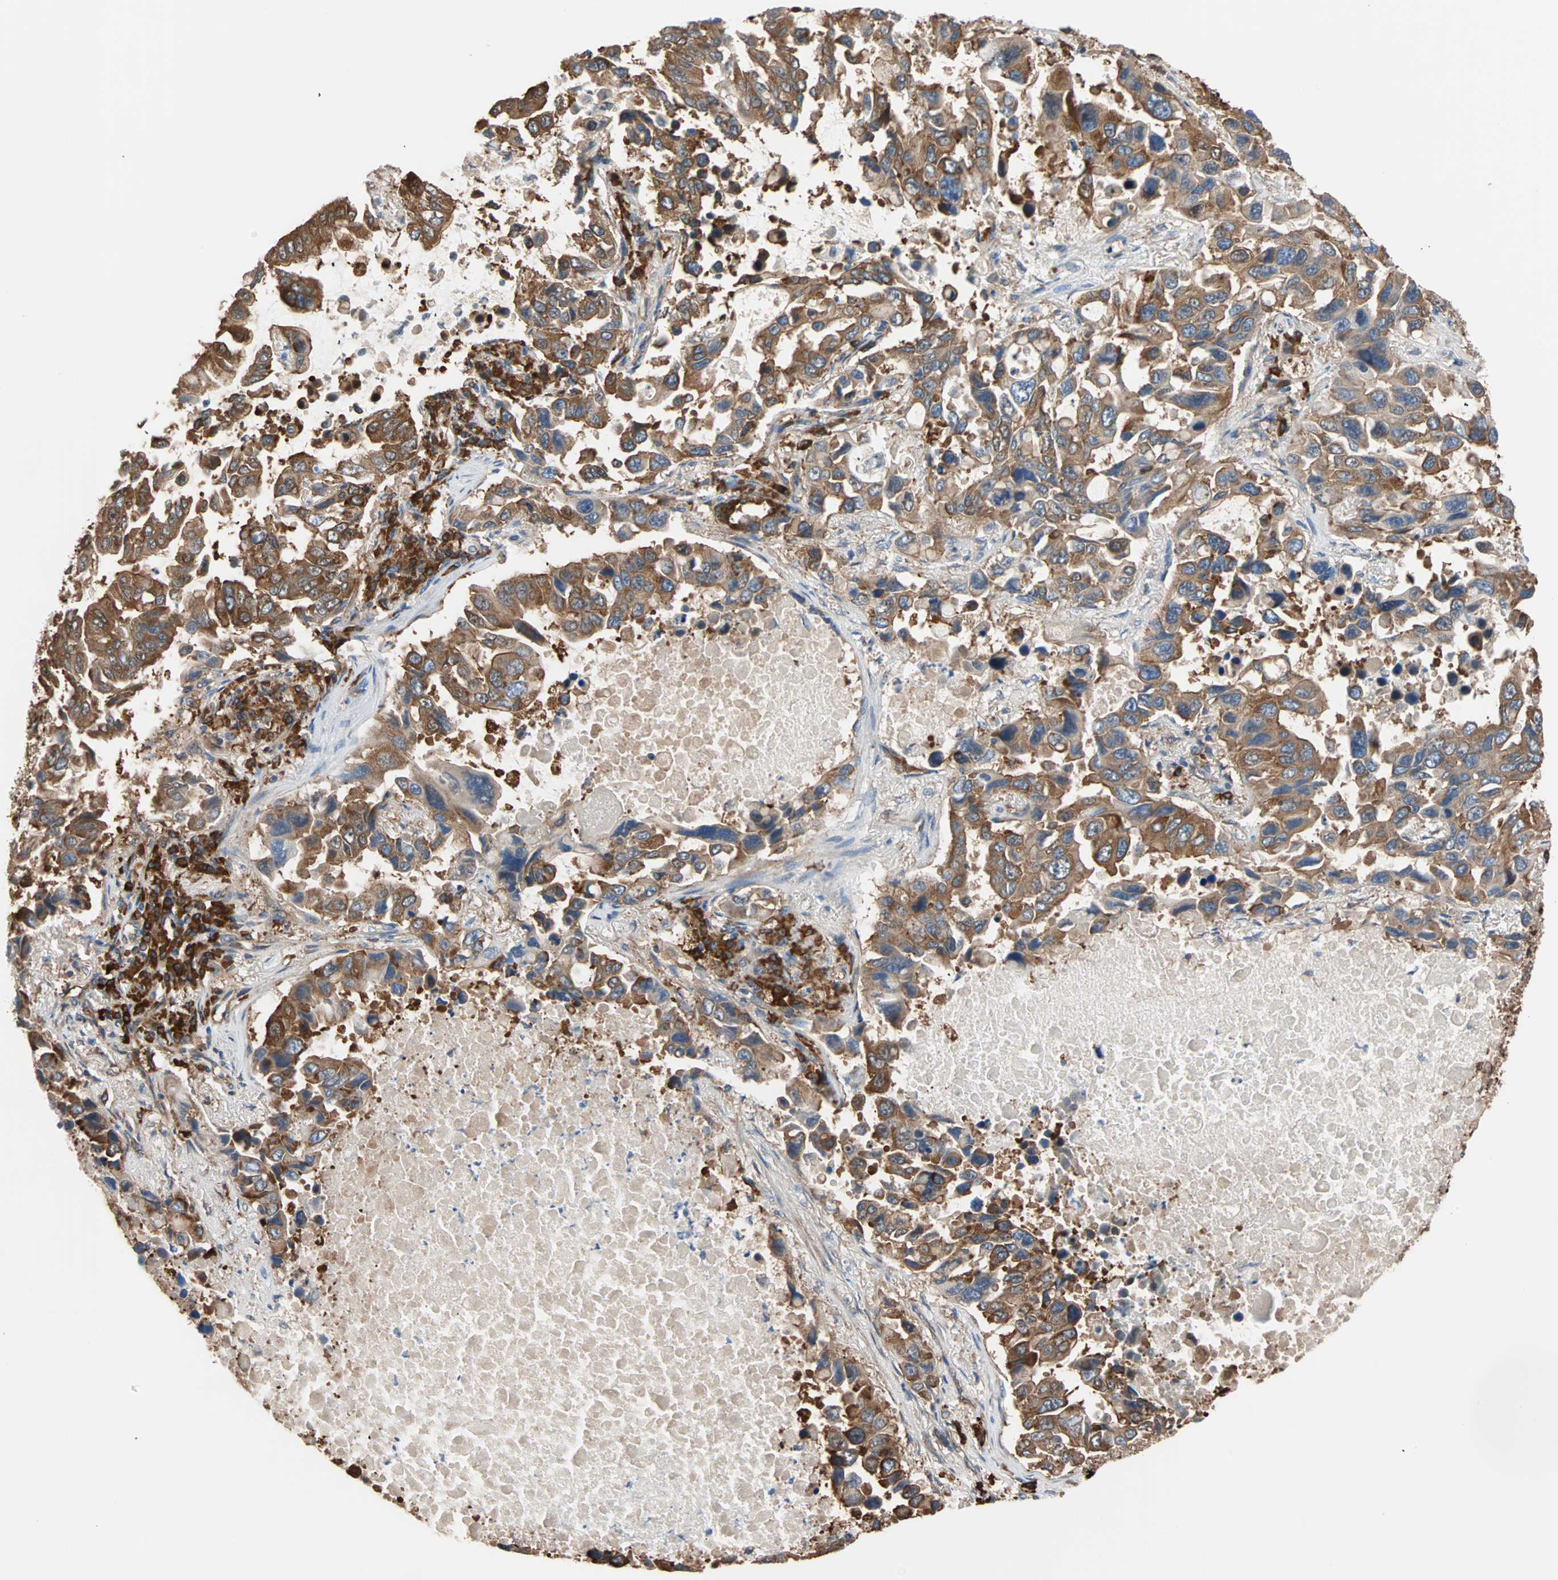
{"staining": {"intensity": "strong", "quantity": ">75%", "location": "cytoplasmic/membranous"}, "tissue": "lung cancer", "cell_type": "Tumor cells", "image_type": "cancer", "snomed": [{"axis": "morphology", "description": "Adenocarcinoma, NOS"}, {"axis": "topography", "description": "Lung"}], "caption": "This image displays lung cancer (adenocarcinoma) stained with immunohistochemistry to label a protein in brown. The cytoplasmic/membranous of tumor cells show strong positivity for the protein. Nuclei are counter-stained blue.", "gene": "EEF2", "patient": {"sex": "male", "age": 64}}